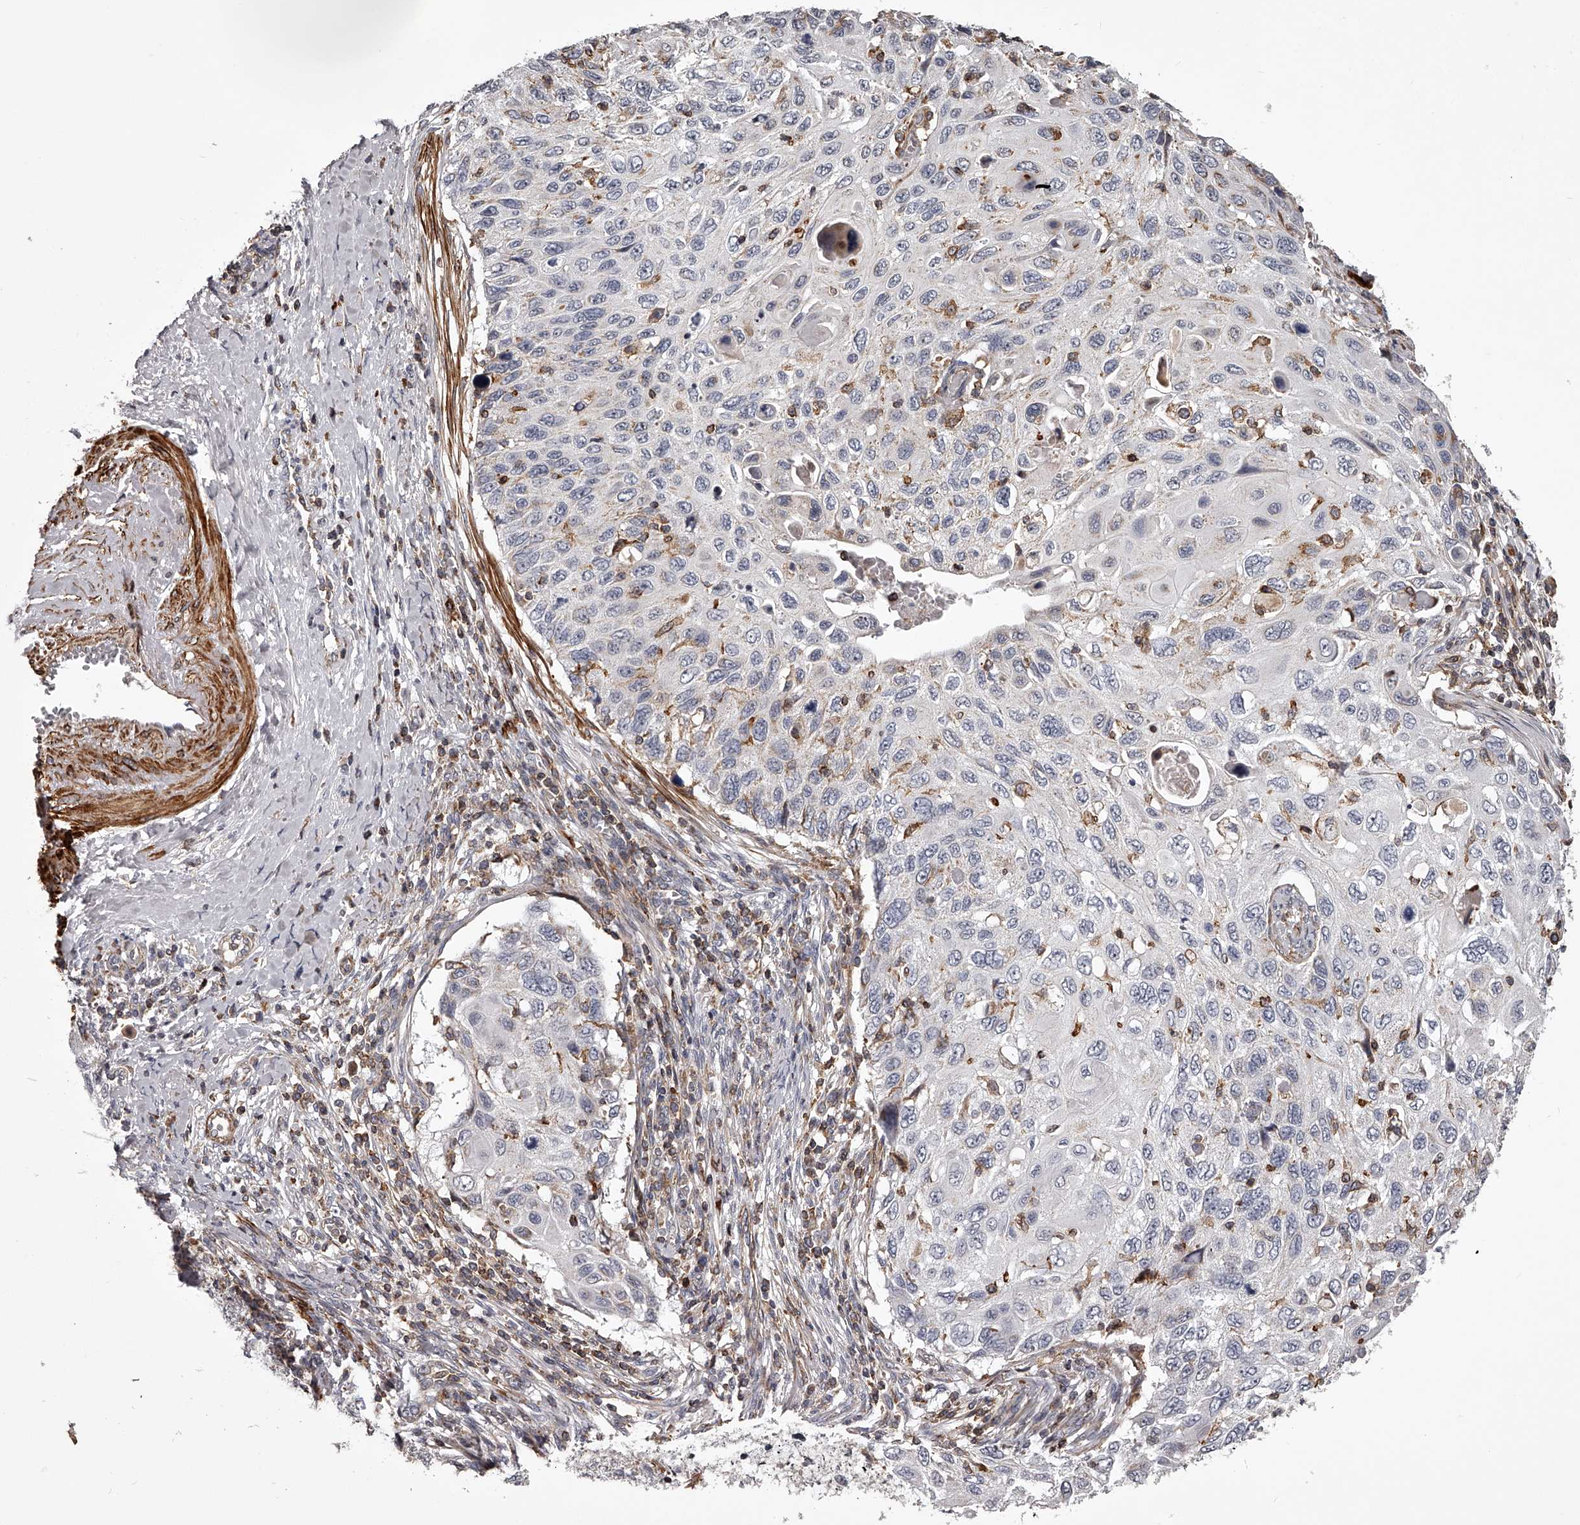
{"staining": {"intensity": "negative", "quantity": "none", "location": "none"}, "tissue": "cervical cancer", "cell_type": "Tumor cells", "image_type": "cancer", "snomed": [{"axis": "morphology", "description": "Squamous cell carcinoma, NOS"}, {"axis": "topography", "description": "Cervix"}], "caption": "Tumor cells show no significant expression in squamous cell carcinoma (cervical).", "gene": "RRP36", "patient": {"sex": "female", "age": 70}}